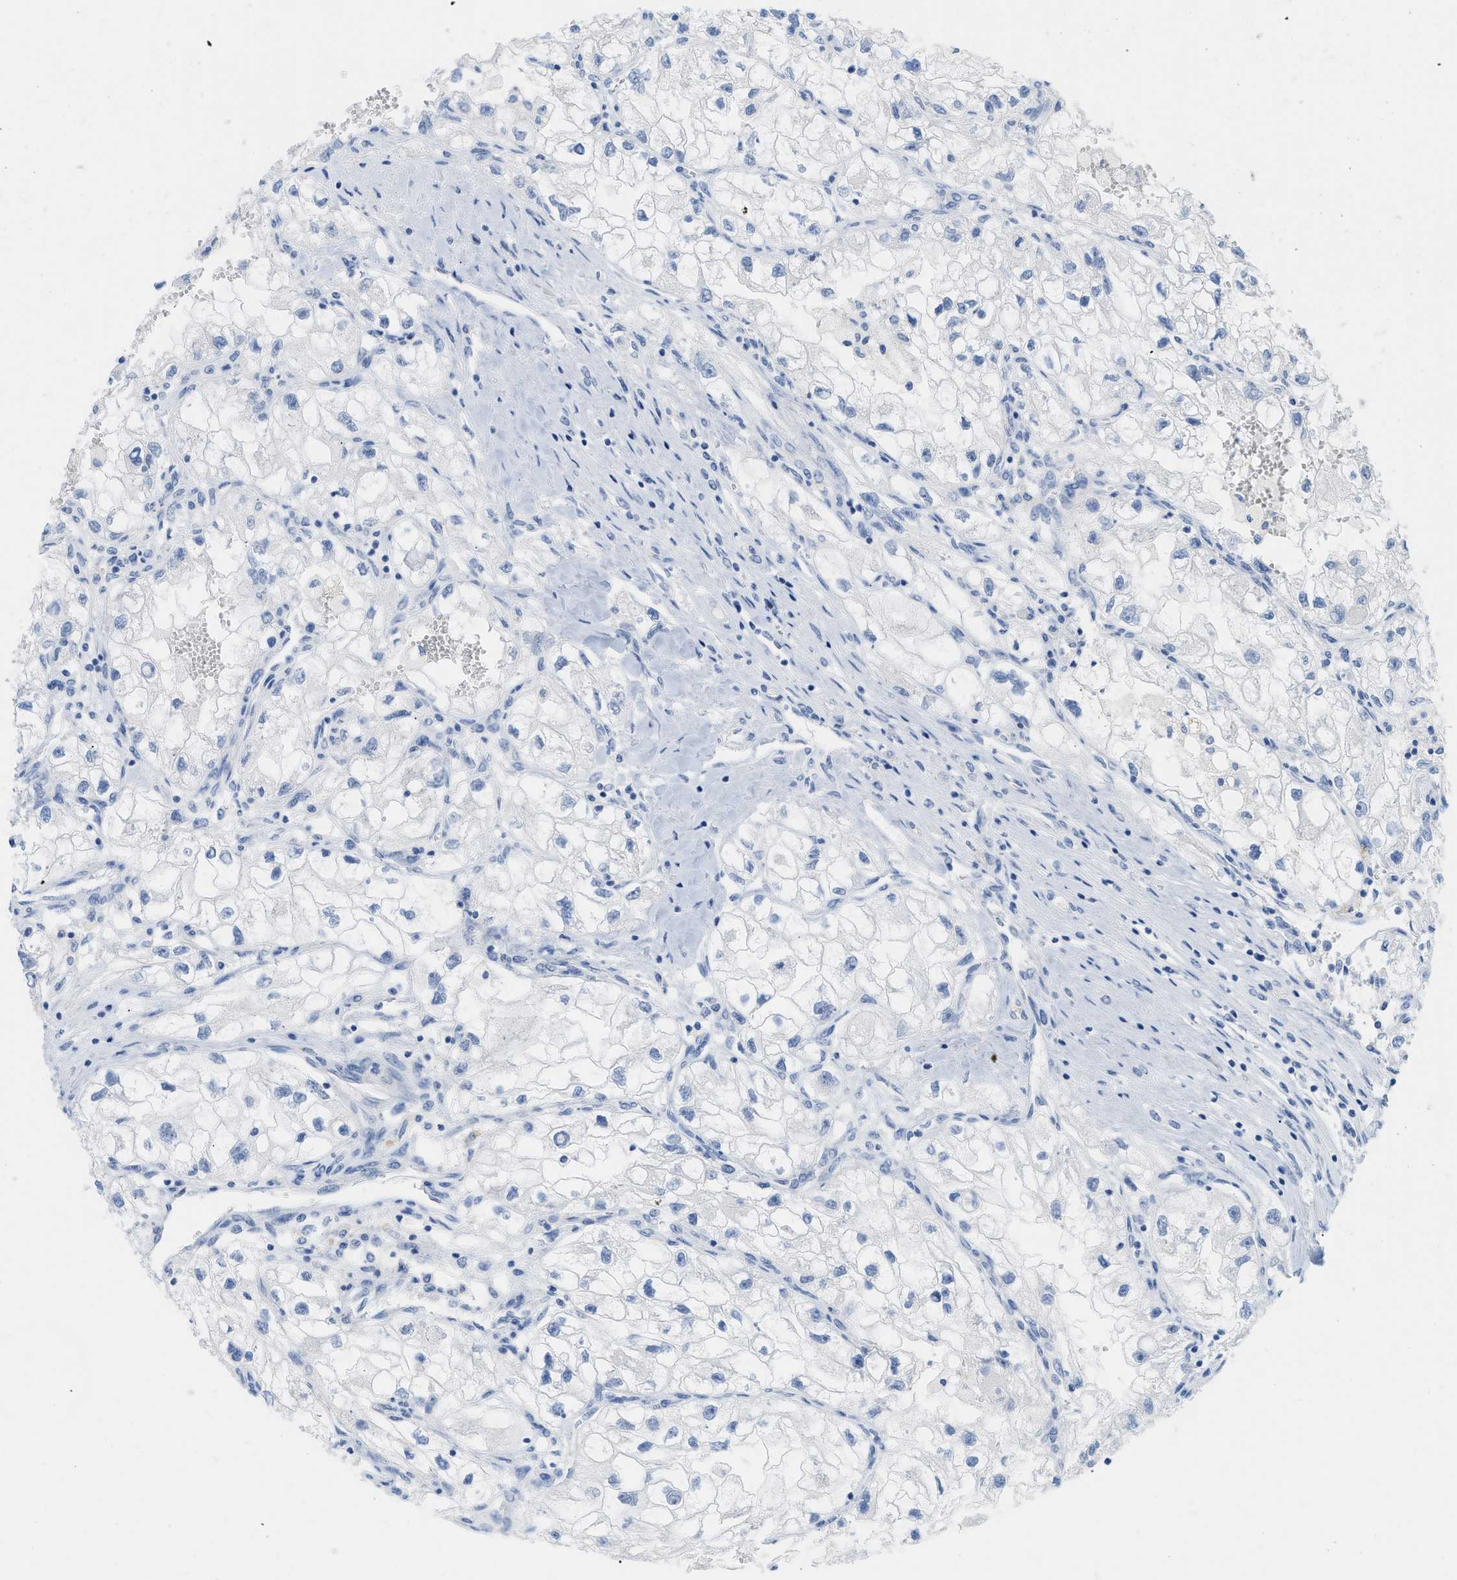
{"staining": {"intensity": "negative", "quantity": "none", "location": "none"}, "tissue": "renal cancer", "cell_type": "Tumor cells", "image_type": "cancer", "snomed": [{"axis": "morphology", "description": "Adenocarcinoma, NOS"}, {"axis": "topography", "description": "Kidney"}], "caption": "Tumor cells are negative for brown protein staining in renal adenocarcinoma.", "gene": "PAPPA", "patient": {"sex": "female", "age": 70}}